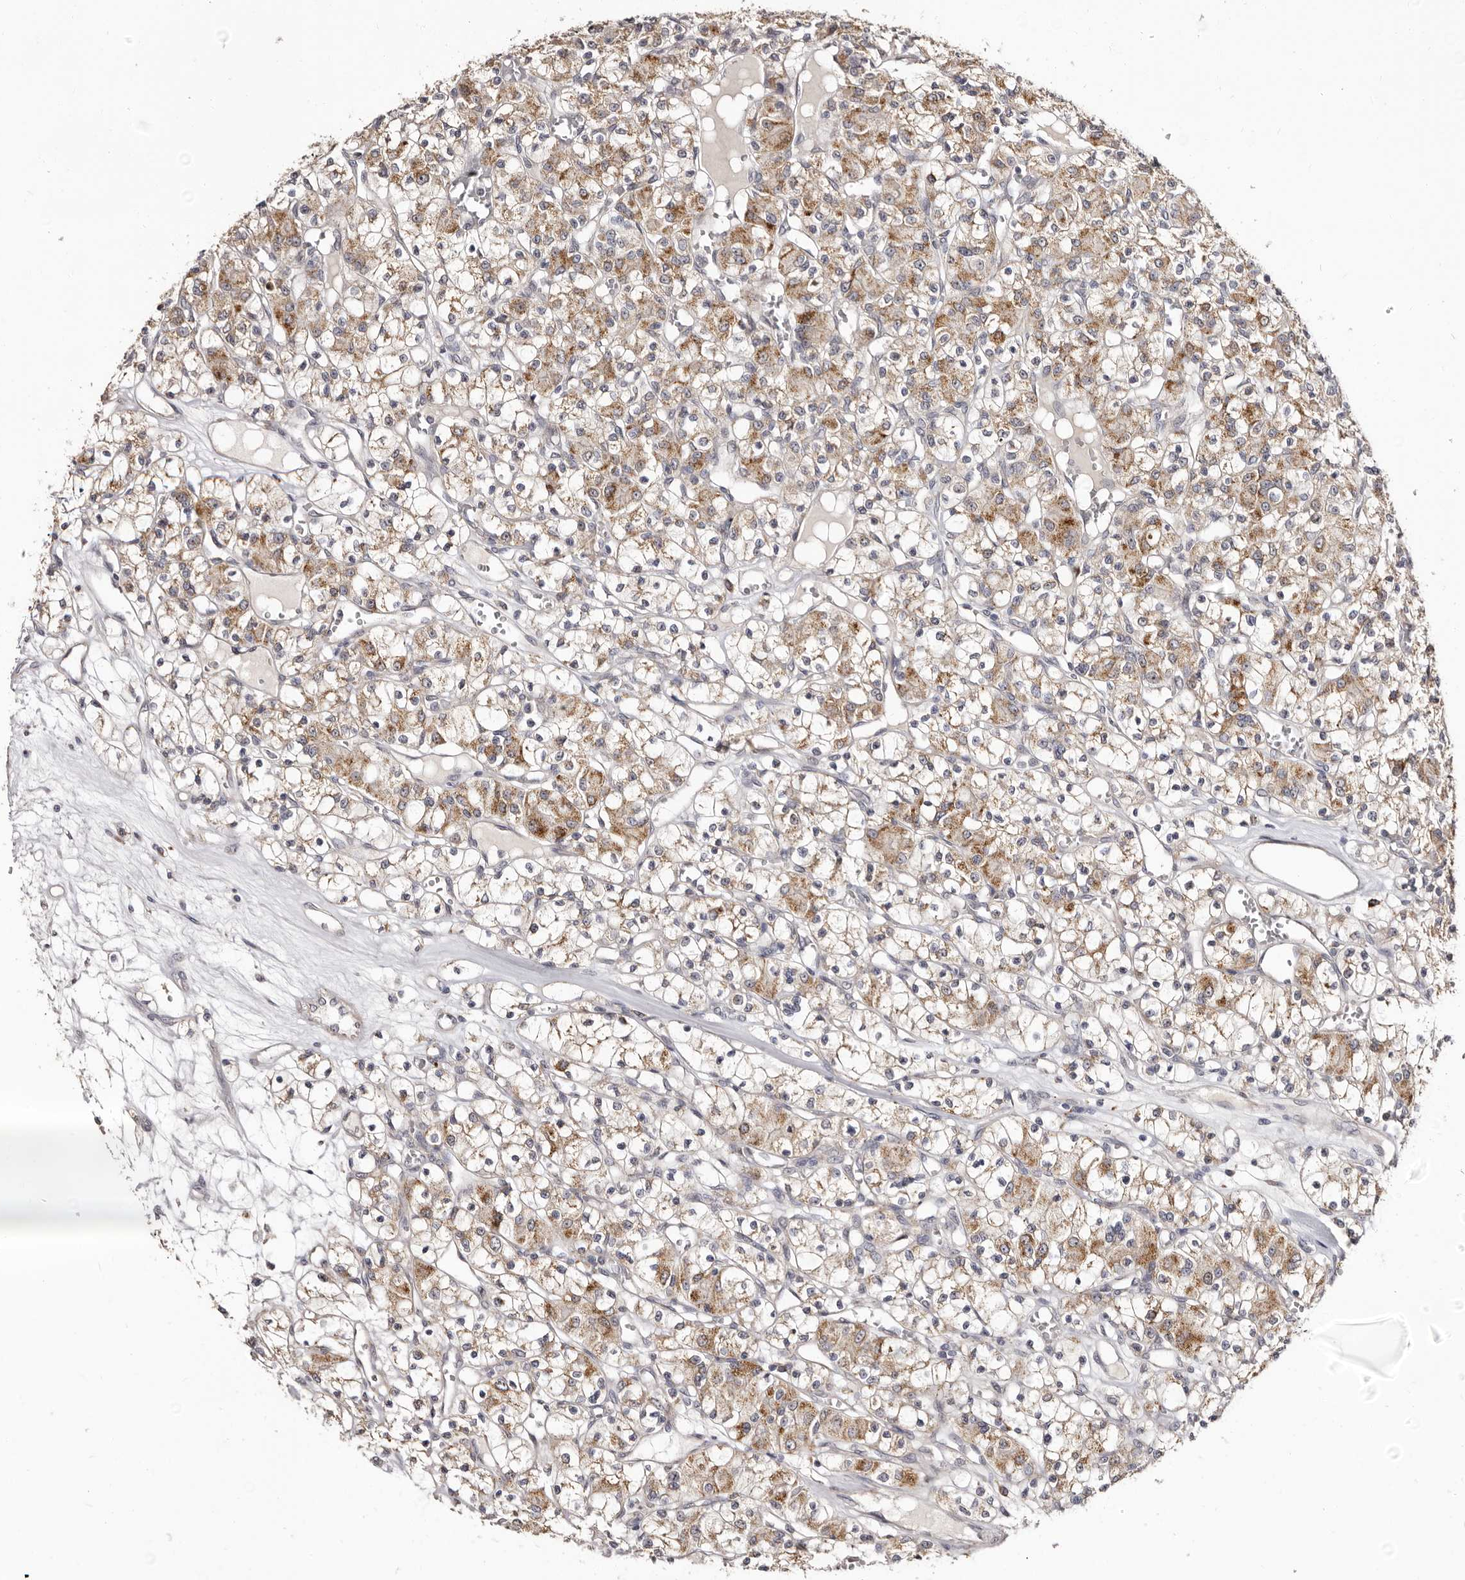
{"staining": {"intensity": "moderate", "quantity": ">75%", "location": "cytoplasmic/membranous"}, "tissue": "renal cancer", "cell_type": "Tumor cells", "image_type": "cancer", "snomed": [{"axis": "morphology", "description": "Adenocarcinoma, NOS"}, {"axis": "topography", "description": "Kidney"}], "caption": "A high-resolution histopathology image shows immunohistochemistry (IHC) staining of renal cancer, which reveals moderate cytoplasmic/membranous staining in about >75% of tumor cells.", "gene": "PTAFR", "patient": {"sex": "female", "age": 59}}